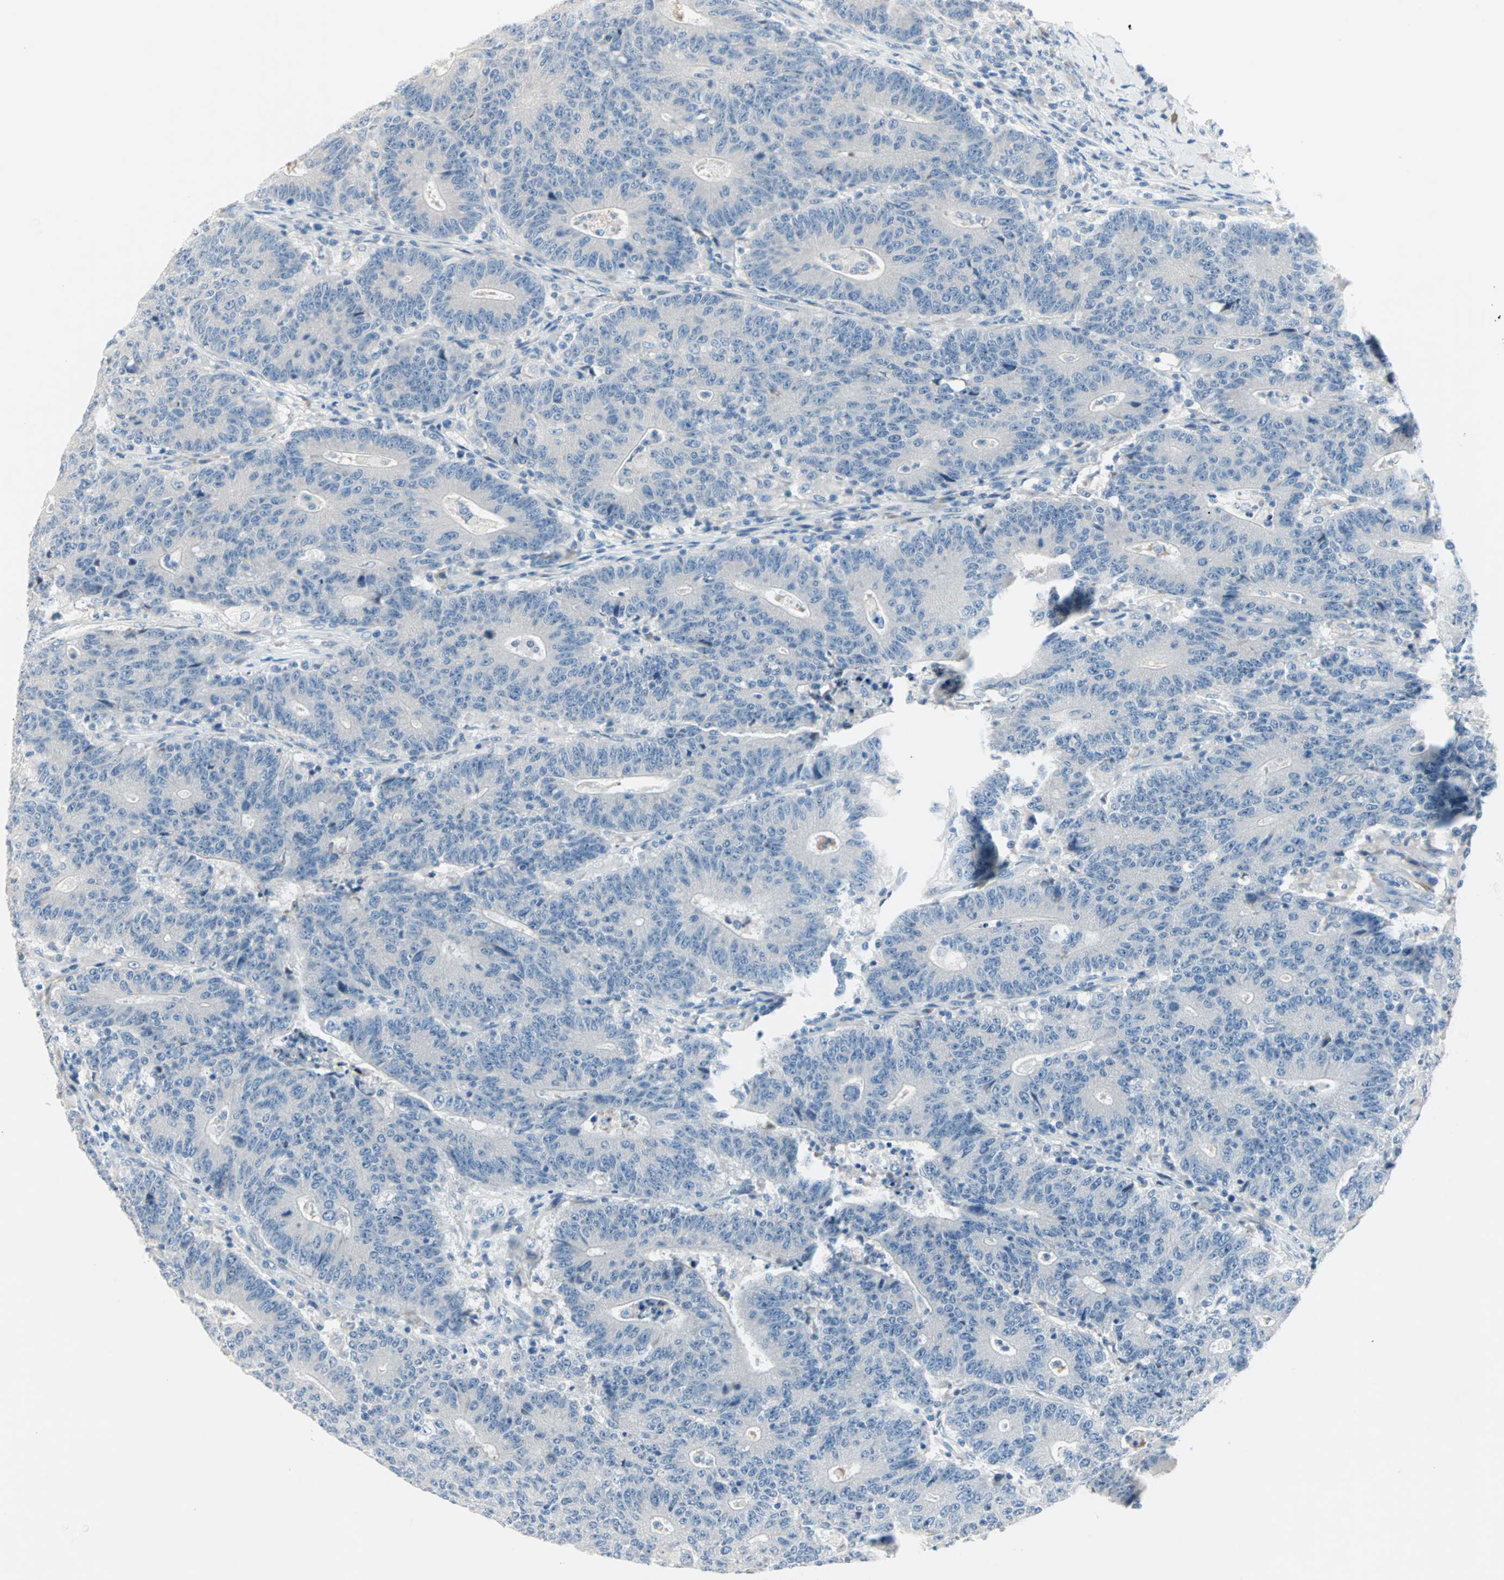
{"staining": {"intensity": "negative", "quantity": "none", "location": "none"}, "tissue": "colorectal cancer", "cell_type": "Tumor cells", "image_type": "cancer", "snomed": [{"axis": "morphology", "description": "Normal tissue, NOS"}, {"axis": "morphology", "description": "Adenocarcinoma, NOS"}, {"axis": "topography", "description": "Colon"}], "caption": "A micrograph of human adenocarcinoma (colorectal) is negative for staining in tumor cells.", "gene": "NEFH", "patient": {"sex": "female", "age": 75}}